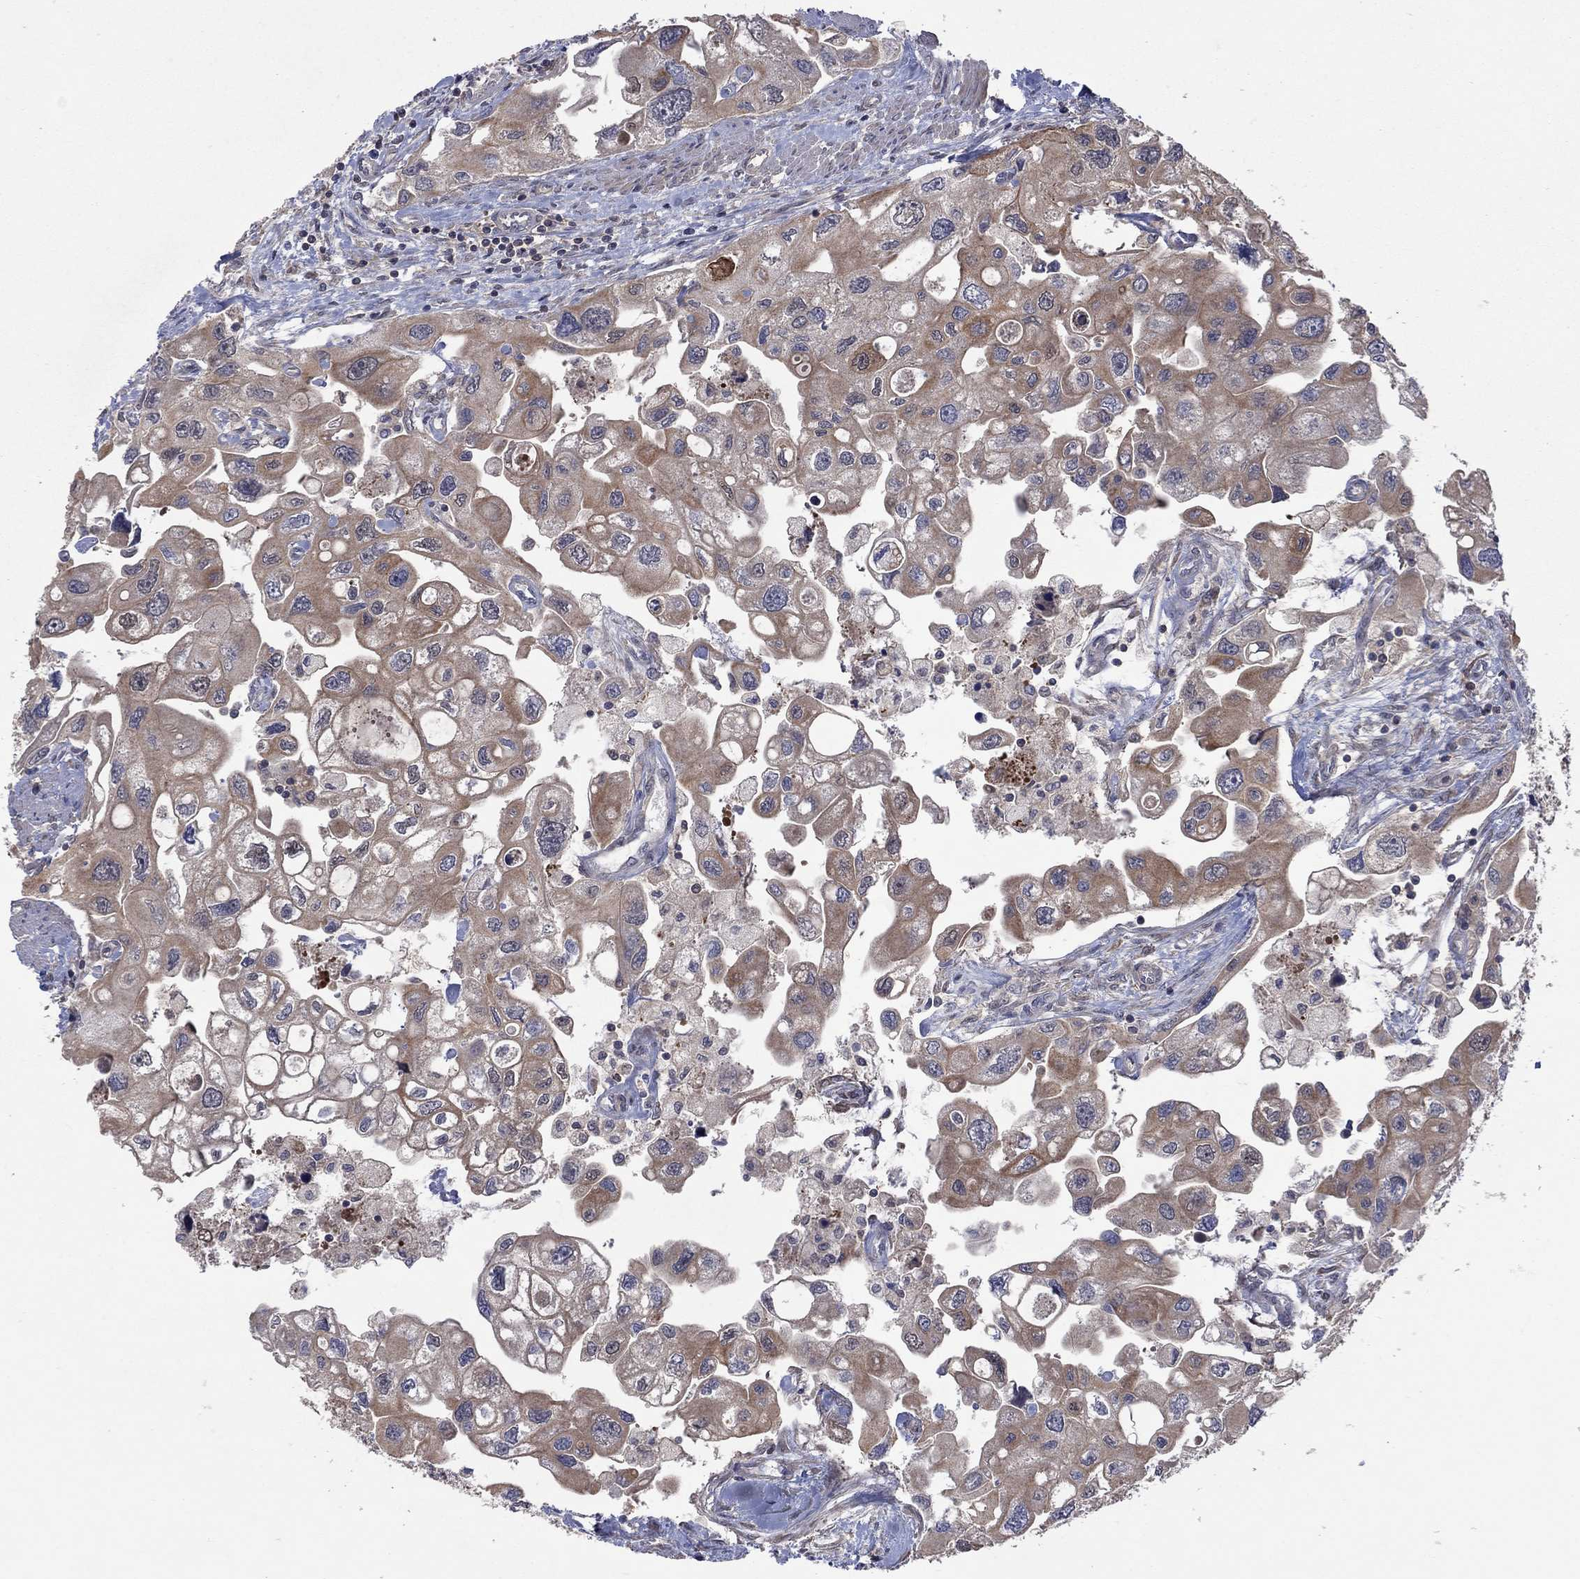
{"staining": {"intensity": "moderate", "quantity": "25%-75%", "location": "cytoplasmic/membranous"}, "tissue": "urothelial cancer", "cell_type": "Tumor cells", "image_type": "cancer", "snomed": [{"axis": "morphology", "description": "Urothelial carcinoma, High grade"}, {"axis": "topography", "description": "Urinary bladder"}], "caption": "About 25%-75% of tumor cells in urothelial cancer exhibit moderate cytoplasmic/membranous protein positivity as visualized by brown immunohistochemical staining.", "gene": "IAH1", "patient": {"sex": "male", "age": 59}}